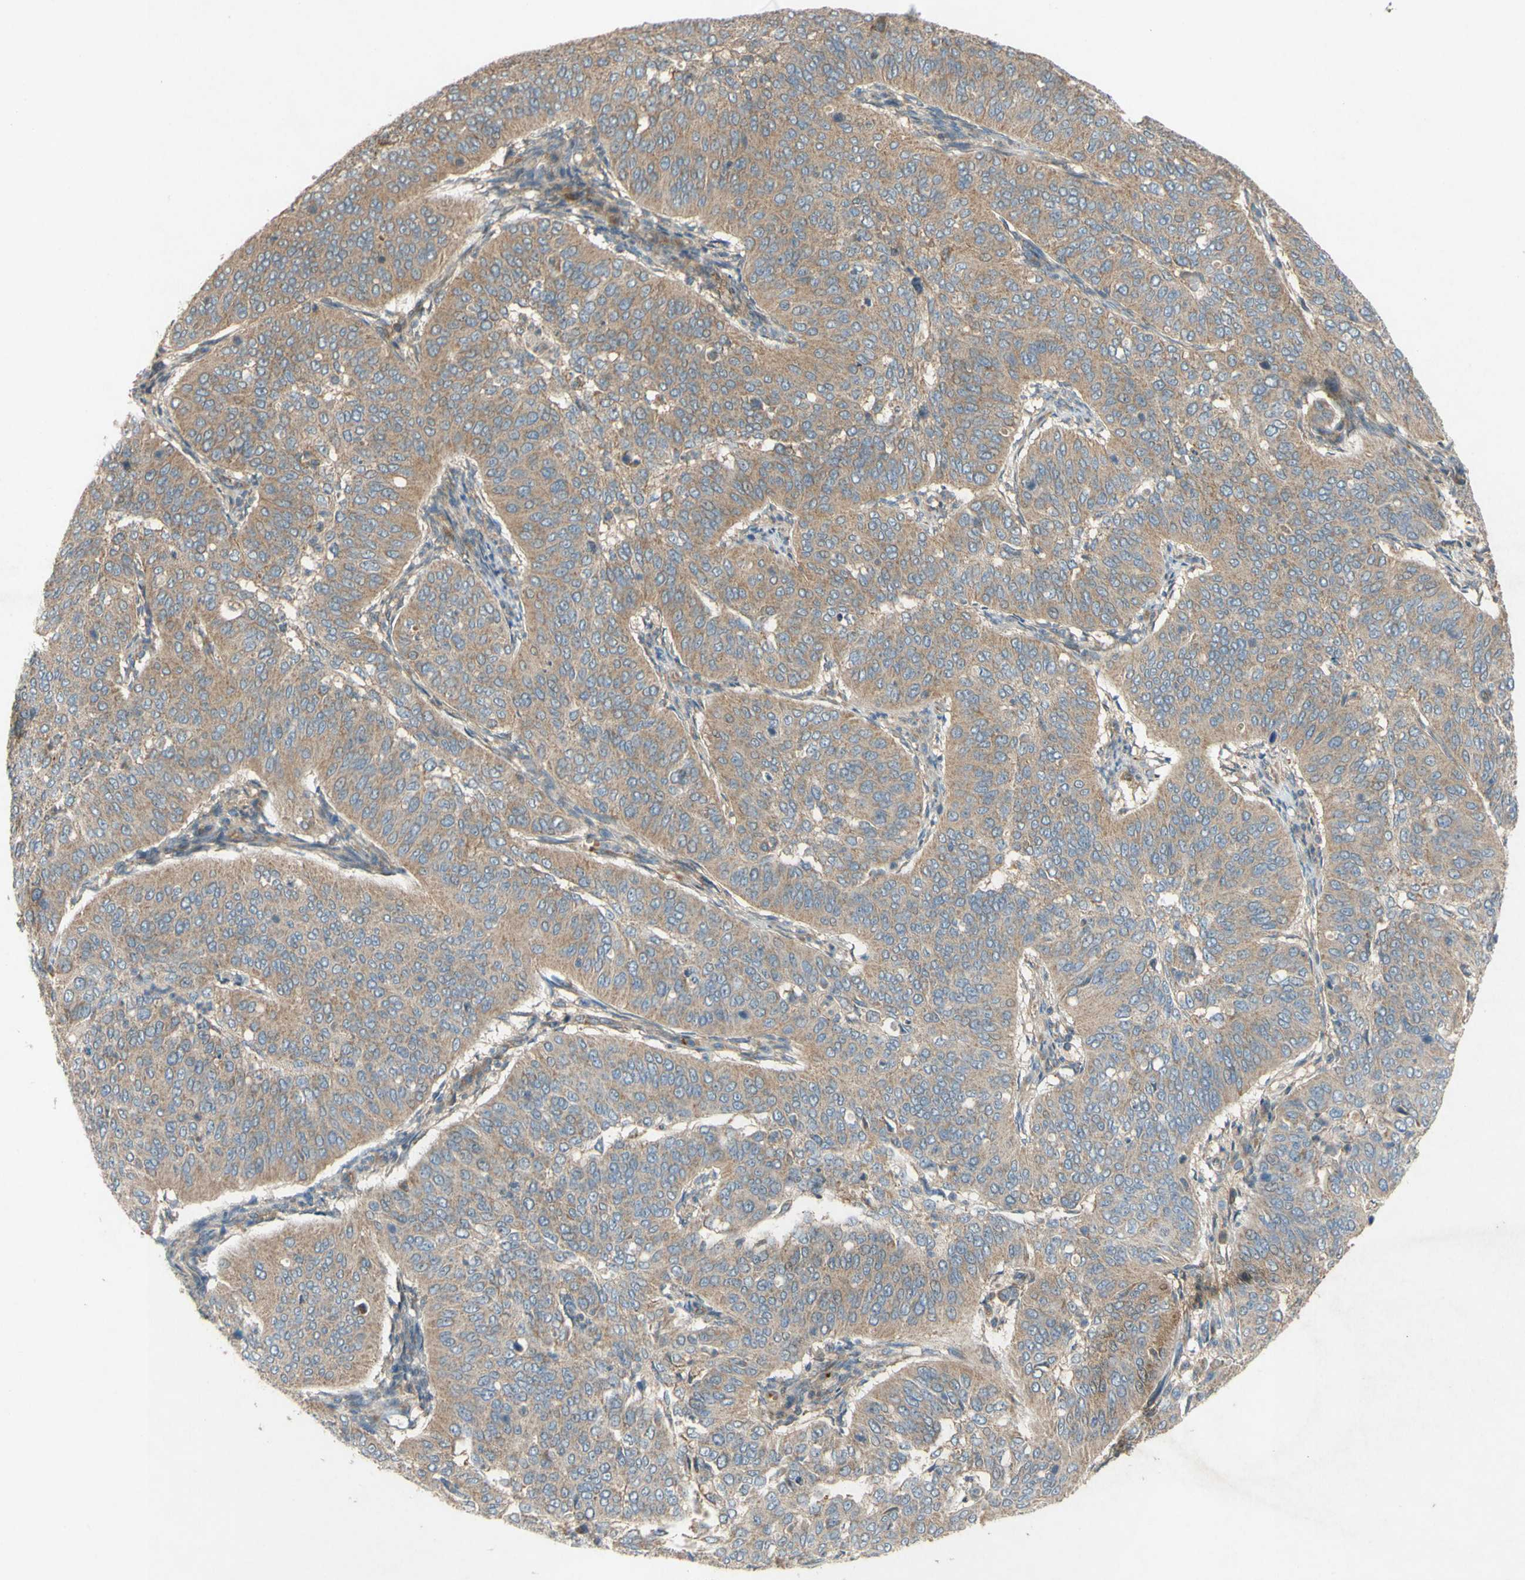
{"staining": {"intensity": "moderate", "quantity": ">75%", "location": "cytoplasmic/membranous"}, "tissue": "cervical cancer", "cell_type": "Tumor cells", "image_type": "cancer", "snomed": [{"axis": "morphology", "description": "Normal tissue, NOS"}, {"axis": "morphology", "description": "Squamous cell carcinoma, NOS"}, {"axis": "topography", "description": "Cervix"}], "caption": "Protein staining of cervical cancer tissue displays moderate cytoplasmic/membranous staining in about >75% of tumor cells. (Brightfield microscopy of DAB IHC at high magnification).", "gene": "TST", "patient": {"sex": "female", "age": 39}}